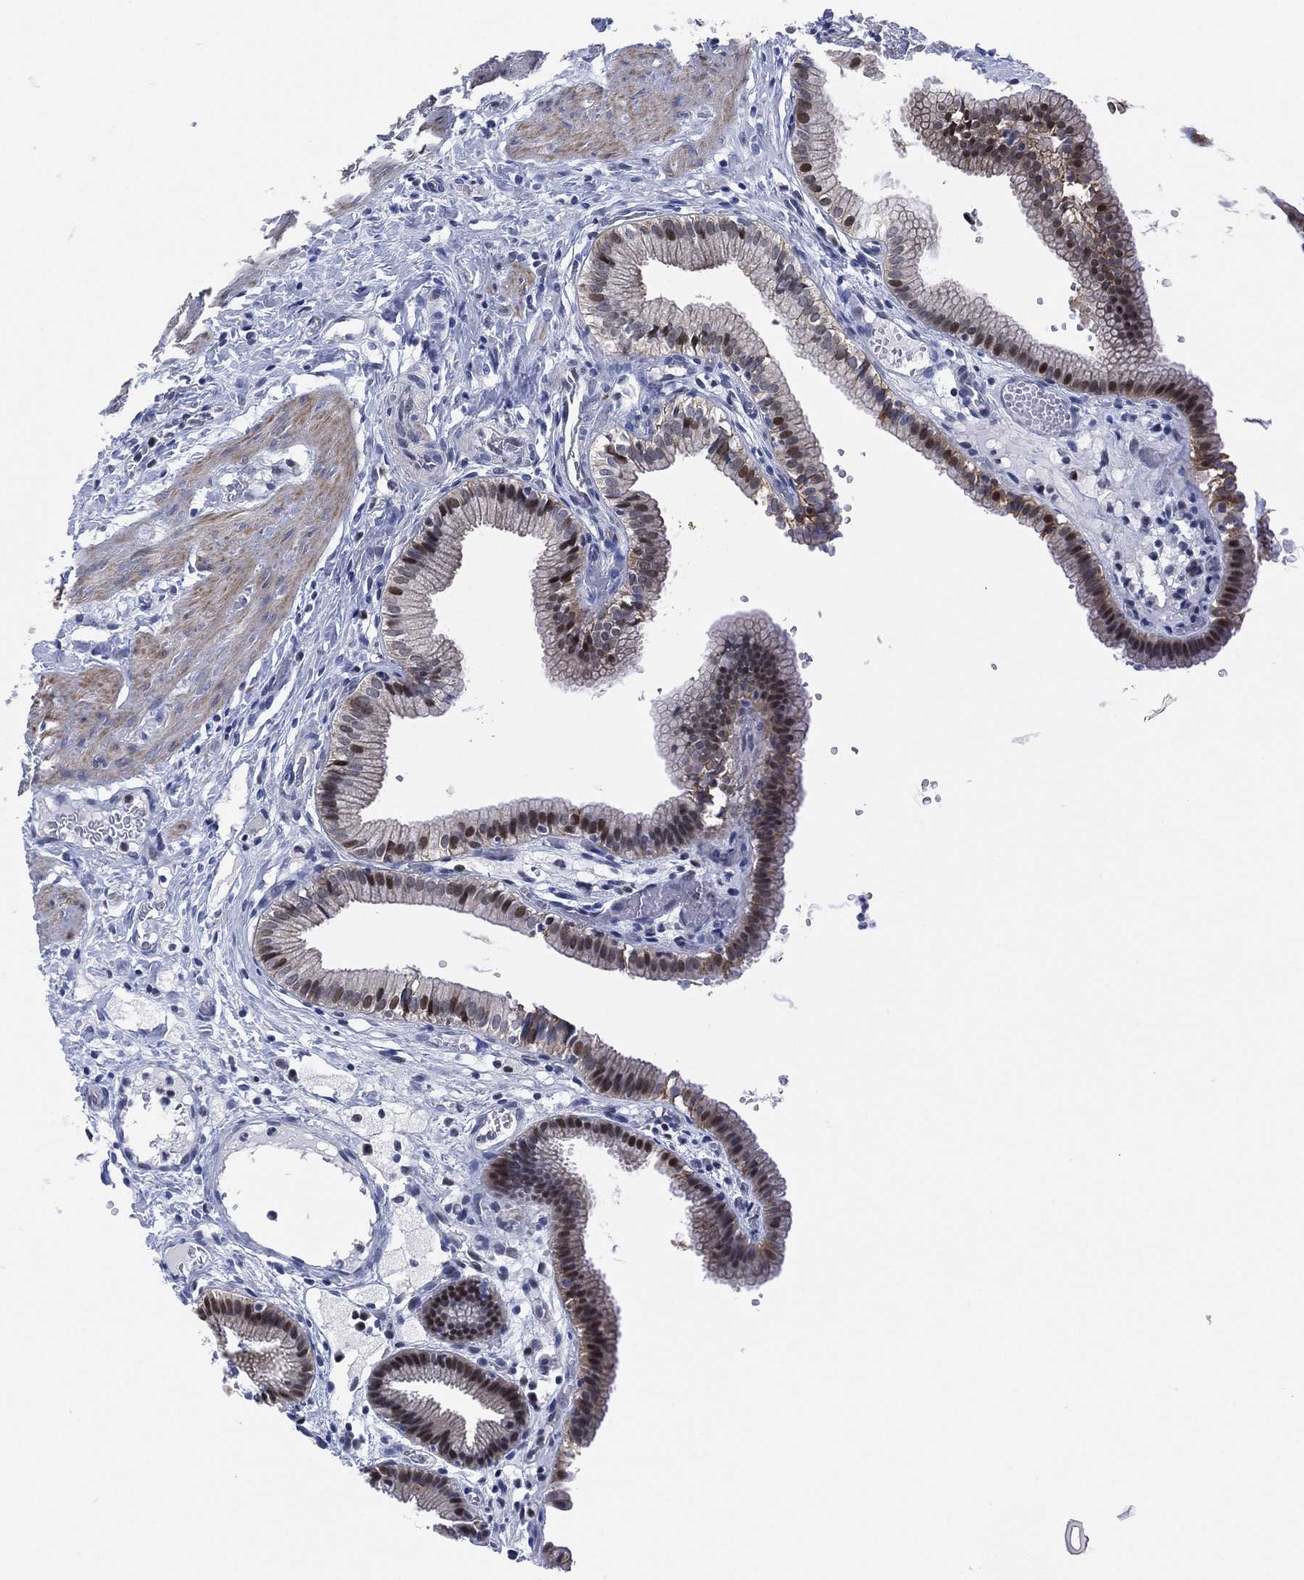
{"staining": {"intensity": "moderate", "quantity": "25%-75%", "location": "nuclear"}, "tissue": "gallbladder", "cell_type": "Glandular cells", "image_type": "normal", "snomed": [{"axis": "morphology", "description": "Normal tissue, NOS"}, {"axis": "topography", "description": "Gallbladder"}], "caption": "Human gallbladder stained for a protein (brown) exhibits moderate nuclear positive expression in approximately 25%-75% of glandular cells.", "gene": "SLC4A4", "patient": {"sex": "female", "age": 24}}